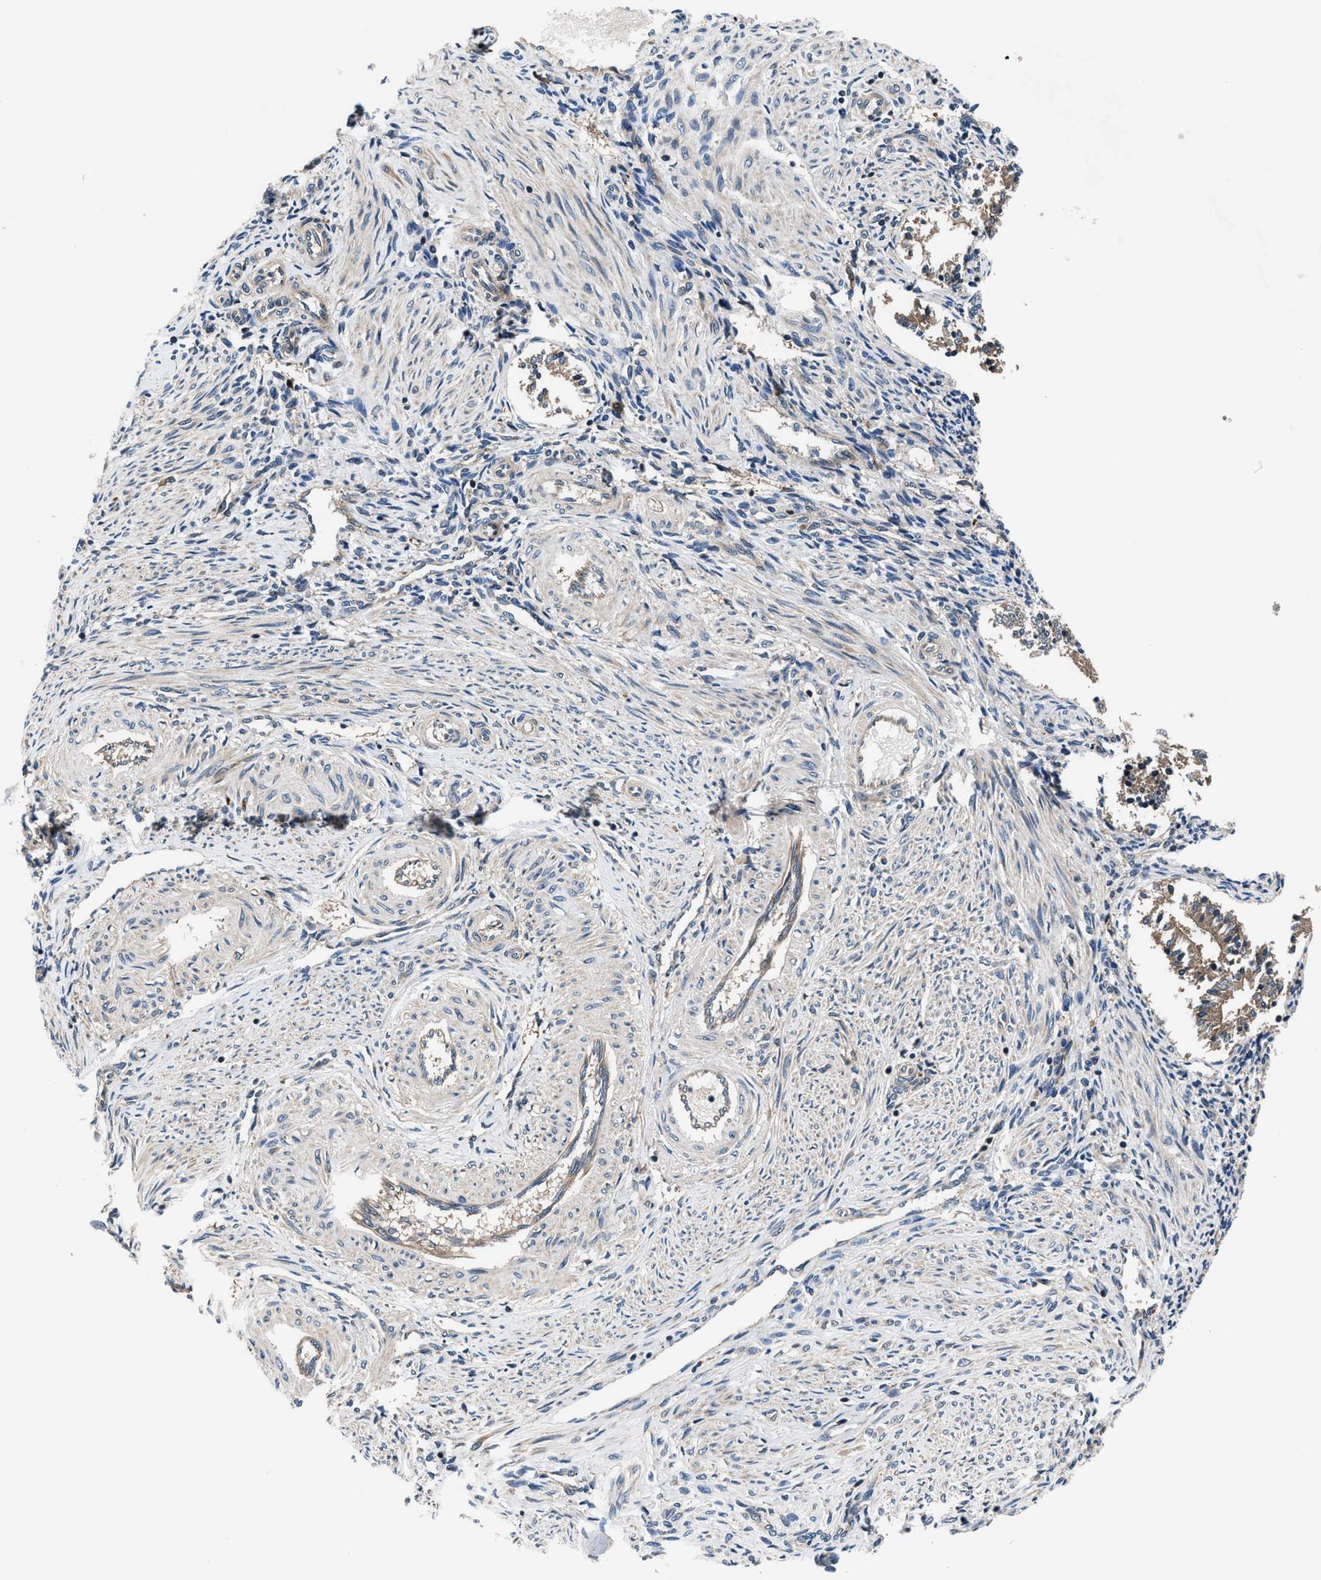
{"staining": {"intensity": "weak", "quantity": "<25%", "location": "cytoplasmic/membranous"}, "tissue": "endometrium", "cell_type": "Cells in endometrial stroma", "image_type": "normal", "snomed": [{"axis": "morphology", "description": "Normal tissue, NOS"}, {"axis": "topography", "description": "Endometrium"}], "caption": "IHC micrograph of benign endometrium stained for a protein (brown), which demonstrates no positivity in cells in endometrial stroma.", "gene": "PRPSAP2", "patient": {"sex": "female", "age": 42}}